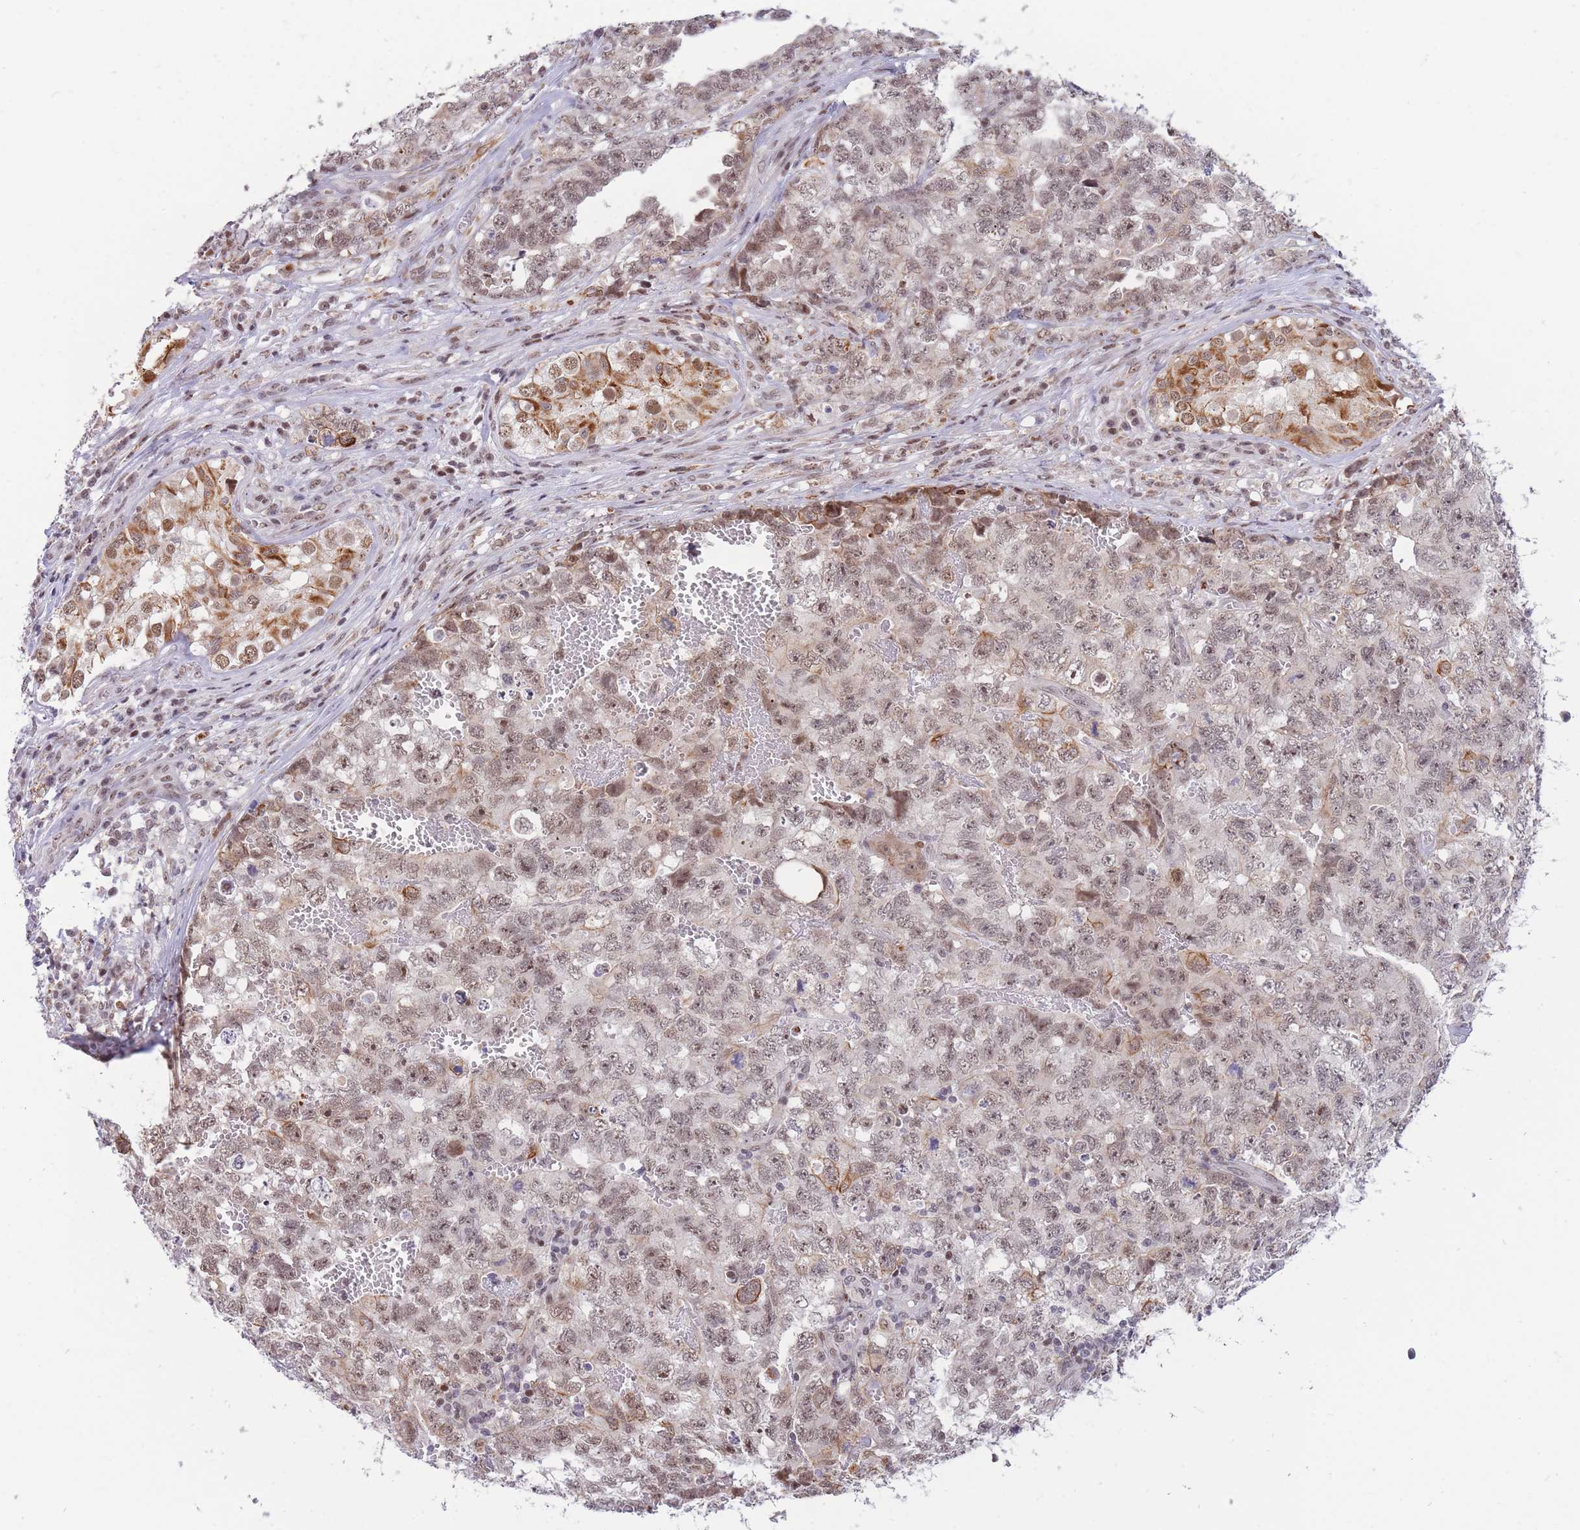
{"staining": {"intensity": "moderate", "quantity": "25%-75%", "location": "nuclear"}, "tissue": "testis cancer", "cell_type": "Tumor cells", "image_type": "cancer", "snomed": [{"axis": "morphology", "description": "Carcinoma, Embryonal, NOS"}, {"axis": "topography", "description": "Testis"}], "caption": "IHC image of human testis cancer stained for a protein (brown), which displays medium levels of moderate nuclear staining in about 25%-75% of tumor cells.", "gene": "TARBP2", "patient": {"sex": "male", "age": 31}}